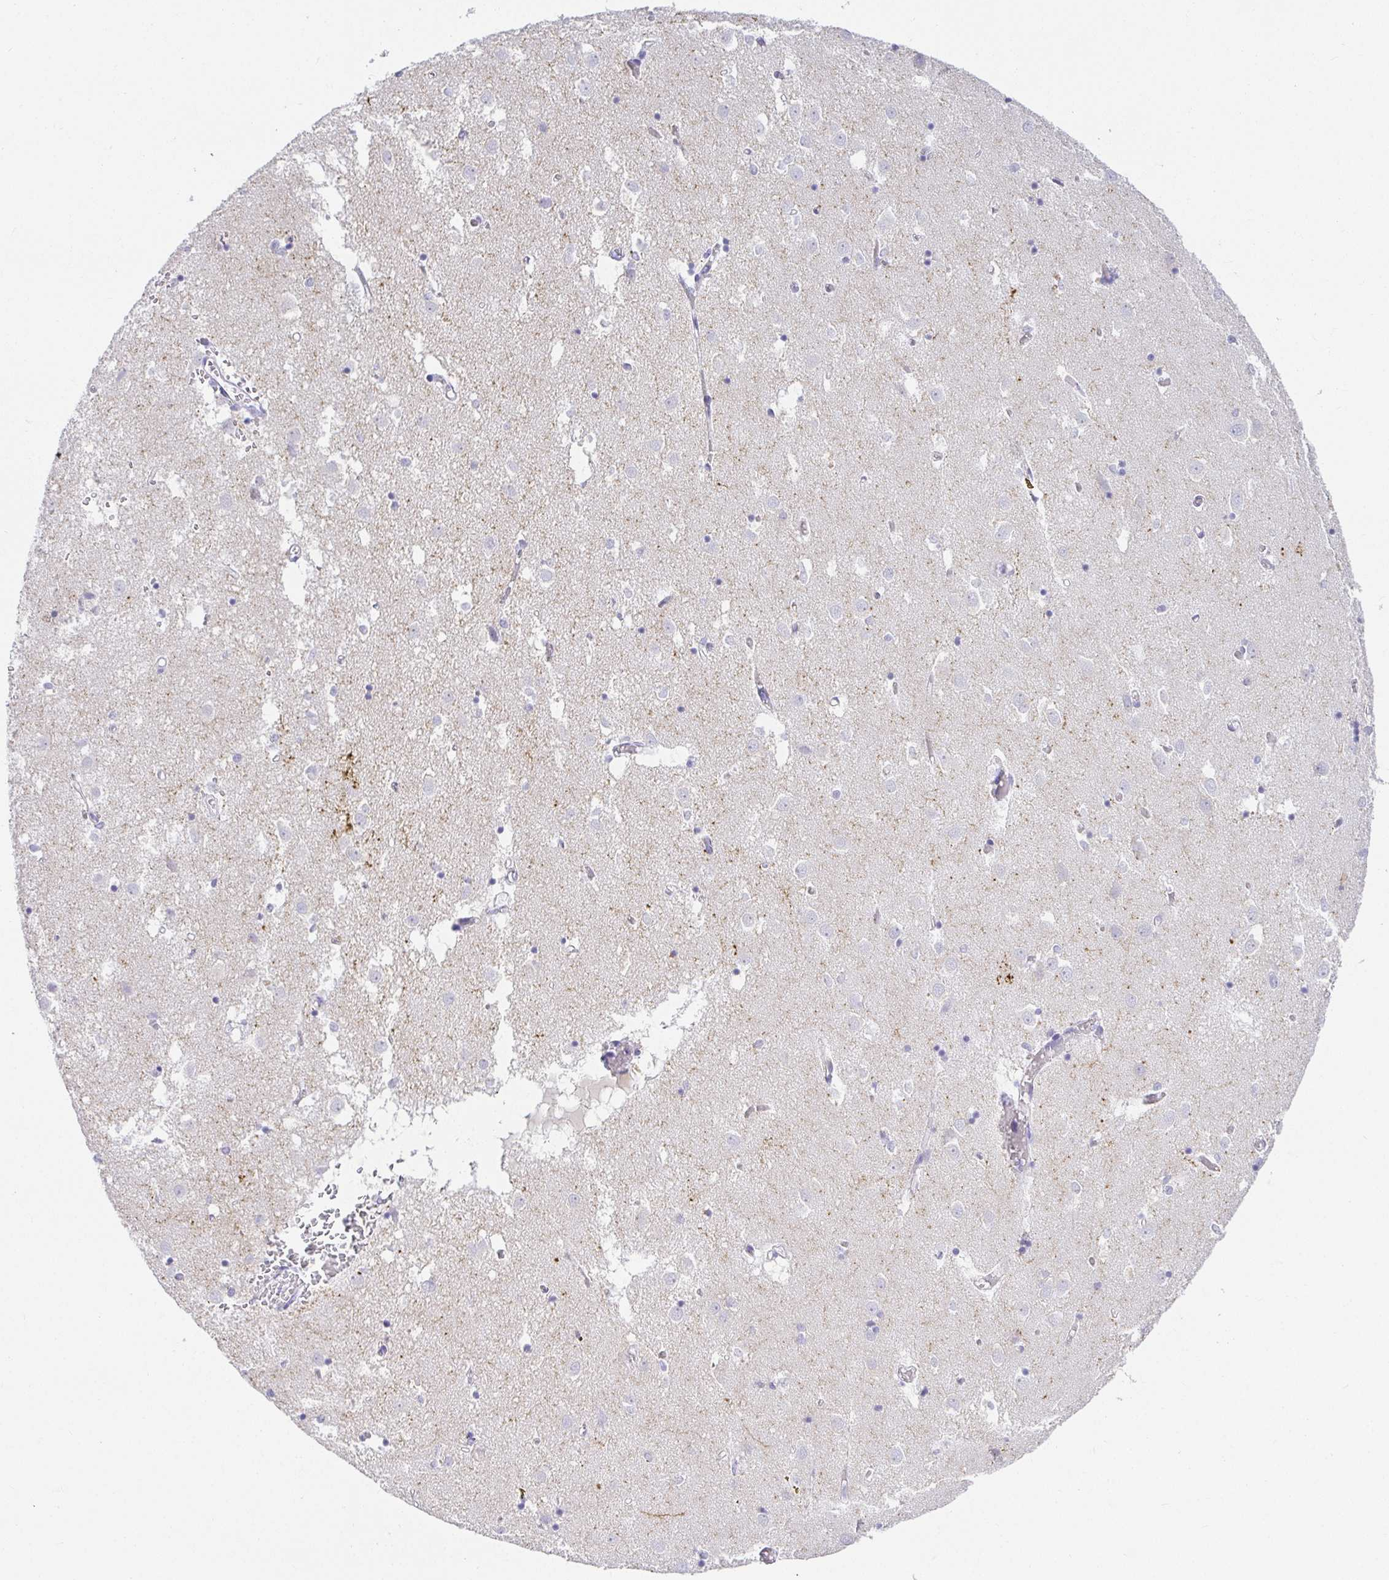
{"staining": {"intensity": "negative", "quantity": "none", "location": "none"}, "tissue": "caudate", "cell_type": "Glial cells", "image_type": "normal", "snomed": [{"axis": "morphology", "description": "Normal tissue, NOS"}, {"axis": "topography", "description": "Lateral ventricle wall"}], "caption": "DAB (3,3'-diaminobenzidine) immunohistochemical staining of benign human caudate reveals no significant staining in glial cells.", "gene": "CHAT", "patient": {"sex": "male", "age": 70}}